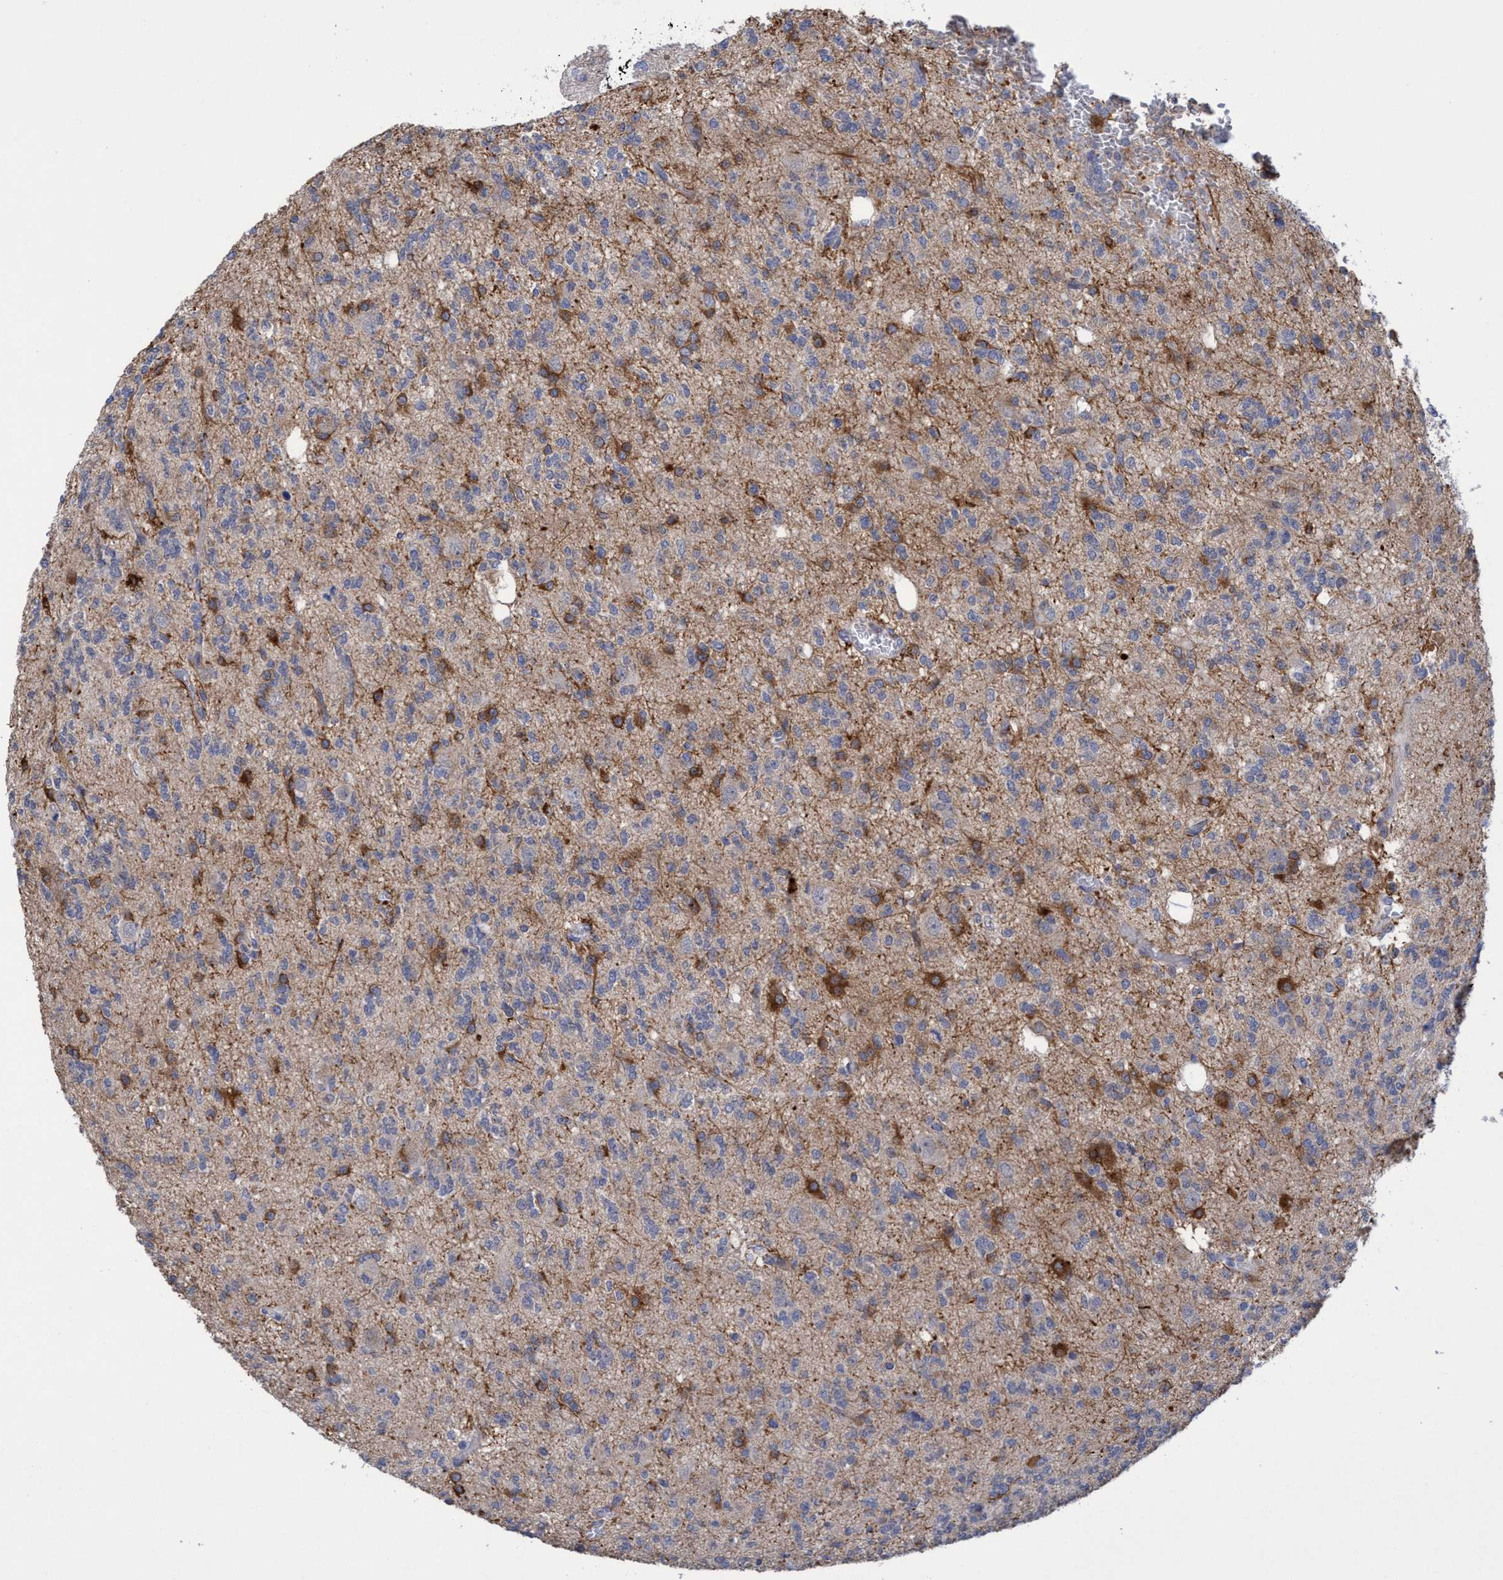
{"staining": {"intensity": "moderate", "quantity": "25%-75%", "location": "cytoplasmic/membranous"}, "tissue": "glioma", "cell_type": "Tumor cells", "image_type": "cancer", "snomed": [{"axis": "morphology", "description": "Glioma, malignant, Low grade"}, {"axis": "topography", "description": "Brain"}], "caption": "Immunohistochemical staining of malignant glioma (low-grade) demonstrates medium levels of moderate cytoplasmic/membranous protein expression in approximately 25%-75% of tumor cells.", "gene": "SEMA4D", "patient": {"sex": "male", "age": 38}}